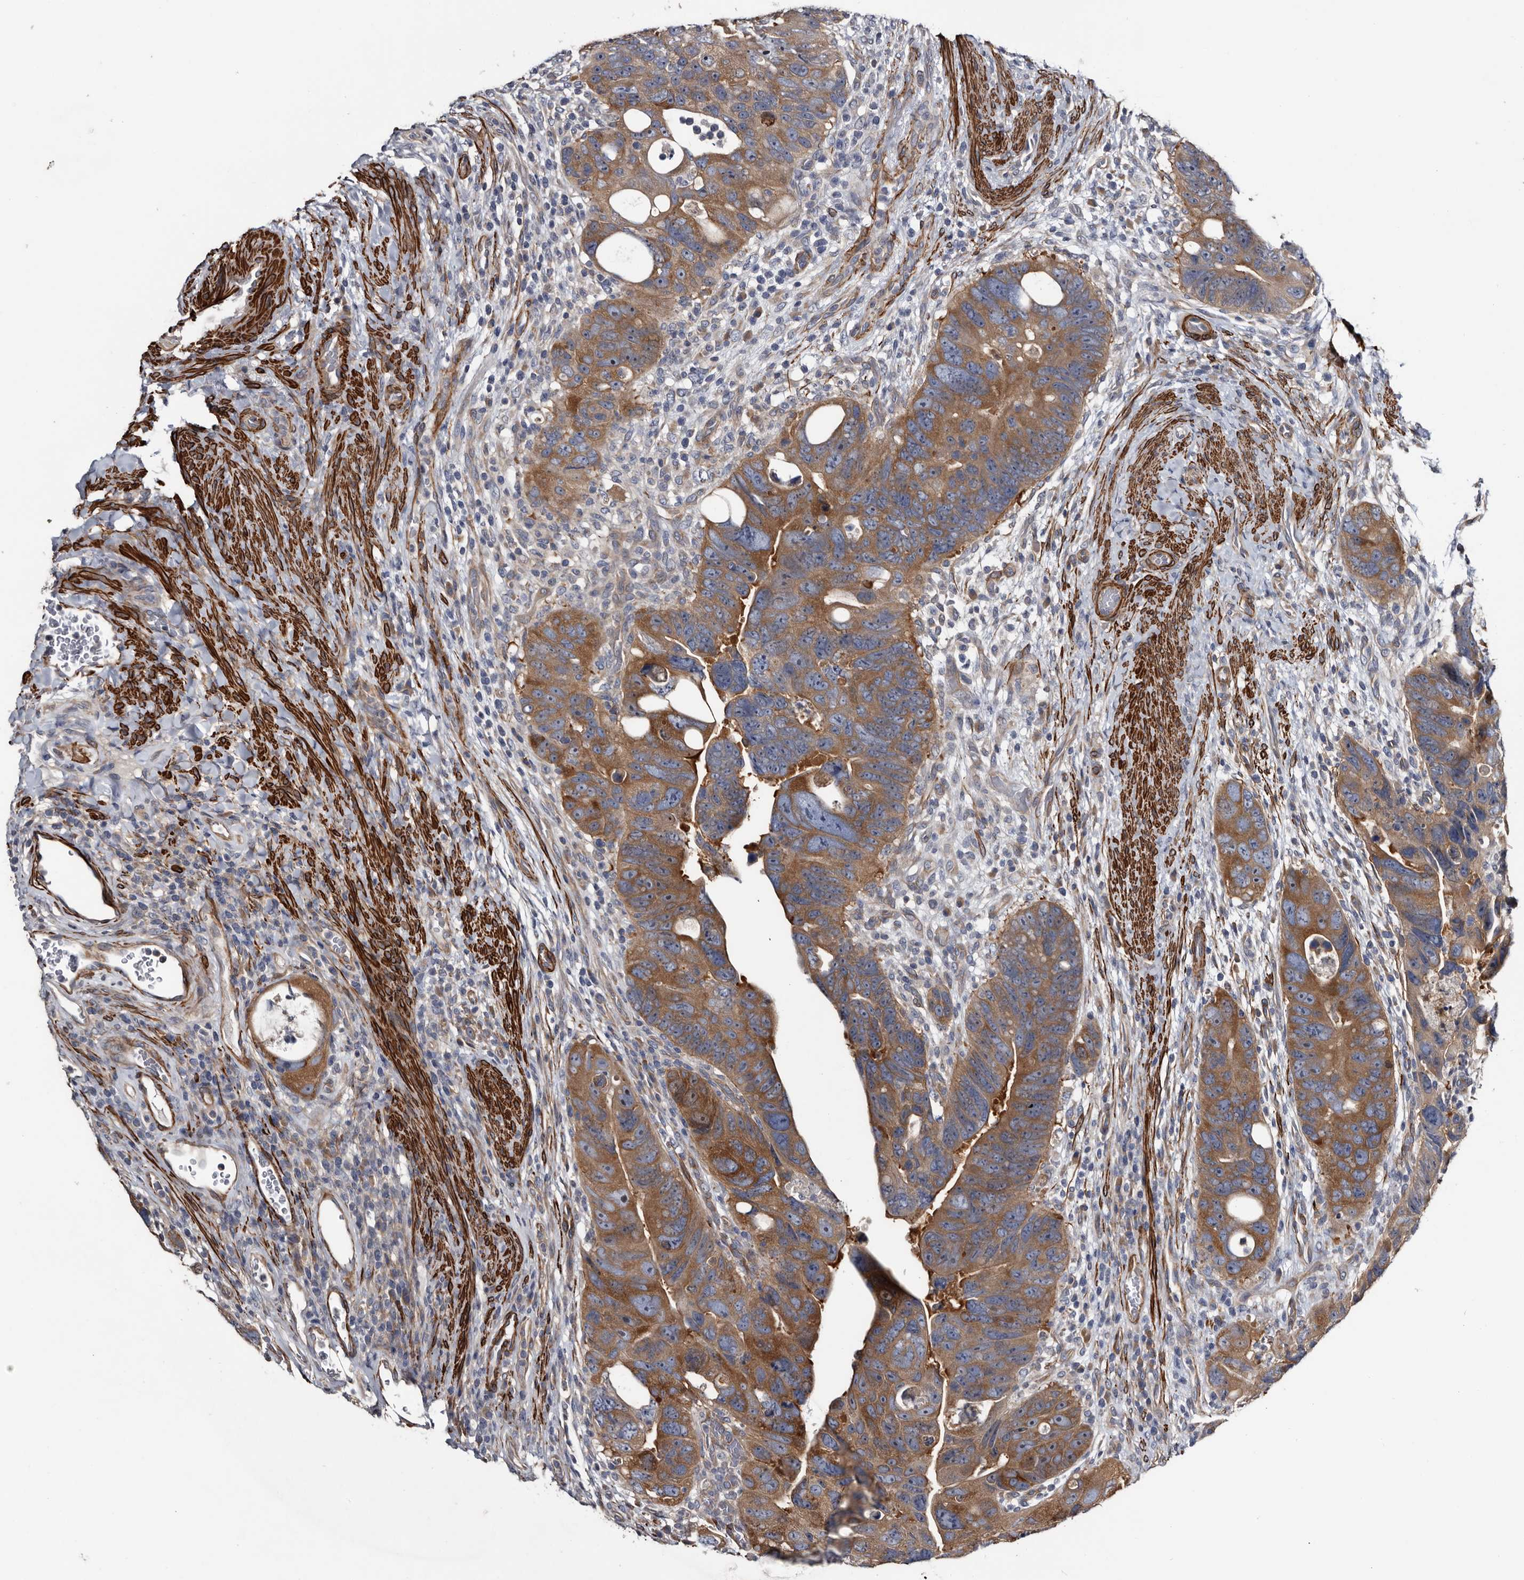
{"staining": {"intensity": "moderate", "quantity": ">75%", "location": "cytoplasmic/membranous"}, "tissue": "colorectal cancer", "cell_type": "Tumor cells", "image_type": "cancer", "snomed": [{"axis": "morphology", "description": "Adenocarcinoma, NOS"}, {"axis": "topography", "description": "Rectum"}], "caption": "DAB immunohistochemical staining of colorectal cancer exhibits moderate cytoplasmic/membranous protein staining in approximately >75% of tumor cells. The protein of interest is stained brown, and the nuclei are stained in blue (DAB (3,3'-diaminobenzidine) IHC with brightfield microscopy, high magnification).", "gene": "IARS1", "patient": {"sex": "male", "age": 59}}